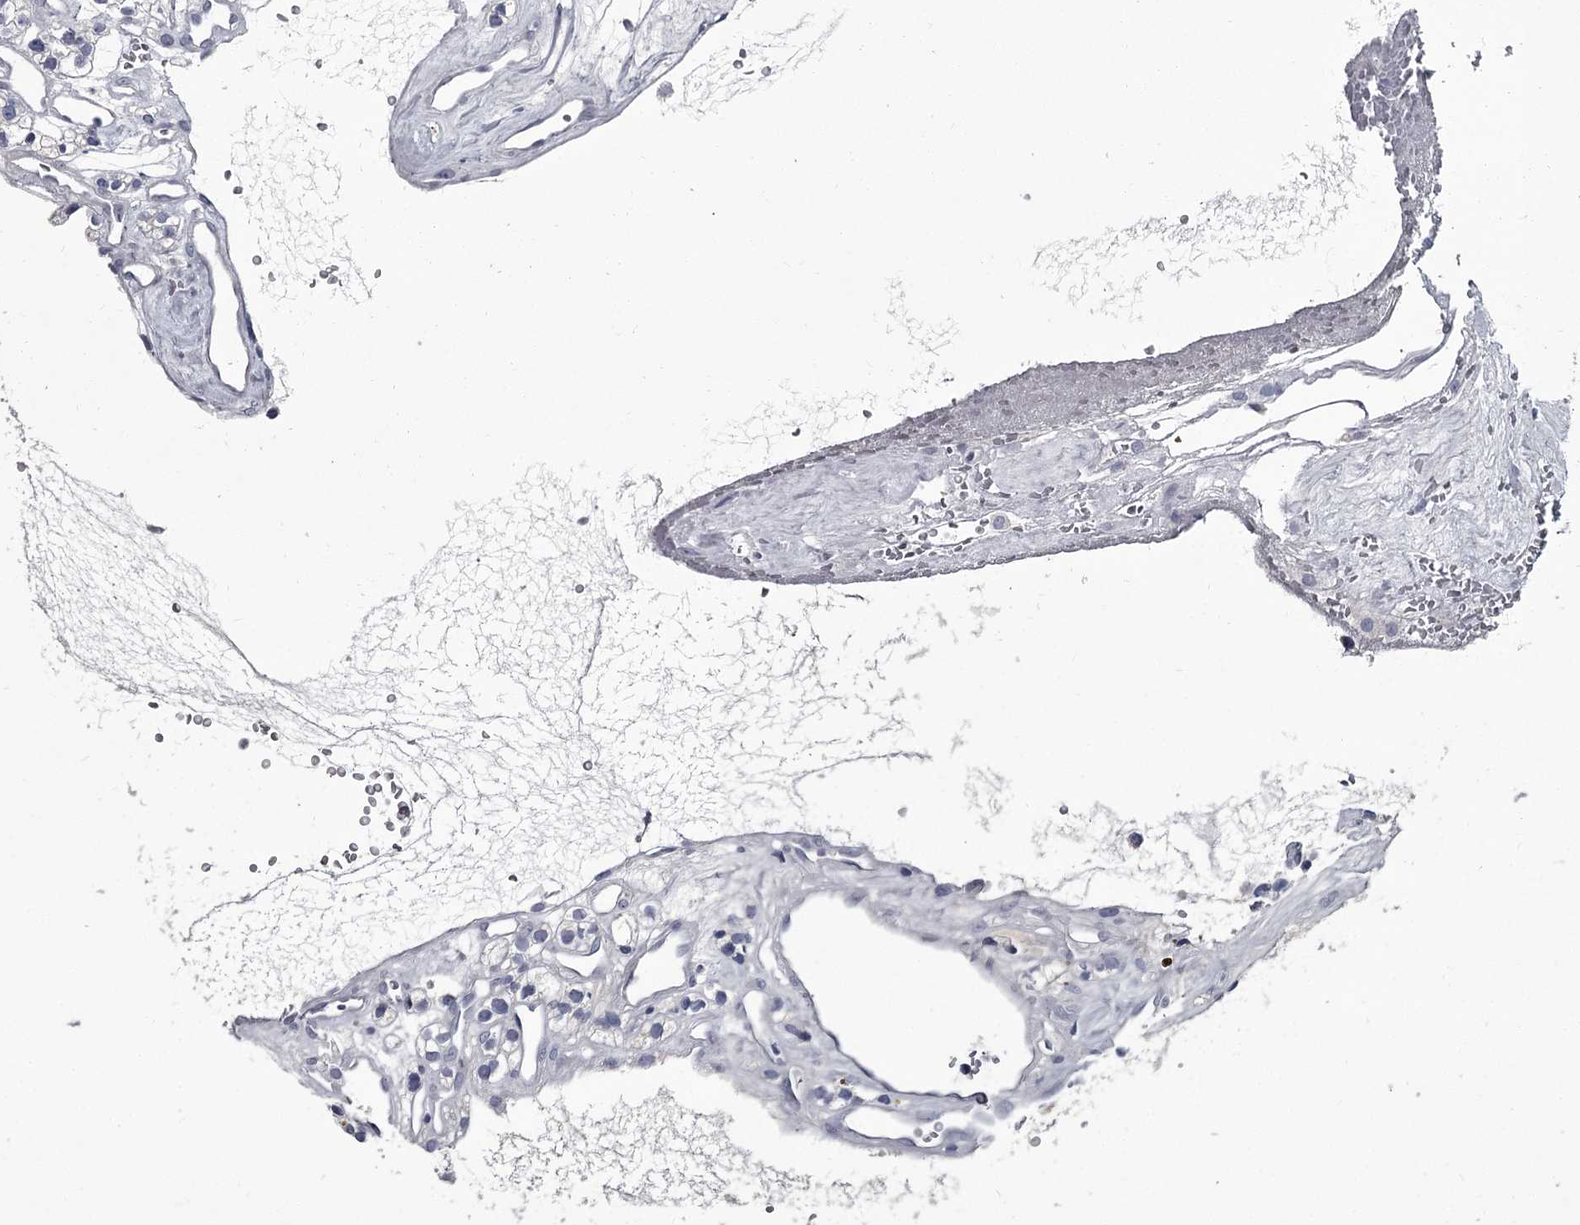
{"staining": {"intensity": "negative", "quantity": "none", "location": "none"}, "tissue": "renal cancer", "cell_type": "Tumor cells", "image_type": "cancer", "snomed": [{"axis": "morphology", "description": "Adenocarcinoma, NOS"}, {"axis": "topography", "description": "Kidney"}], "caption": "Immunohistochemical staining of human renal adenocarcinoma demonstrates no significant expression in tumor cells. (Immunohistochemistry, brightfield microscopy, high magnification).", "gene": "DAO", "patient": {"sex": "female", "age": 57}}